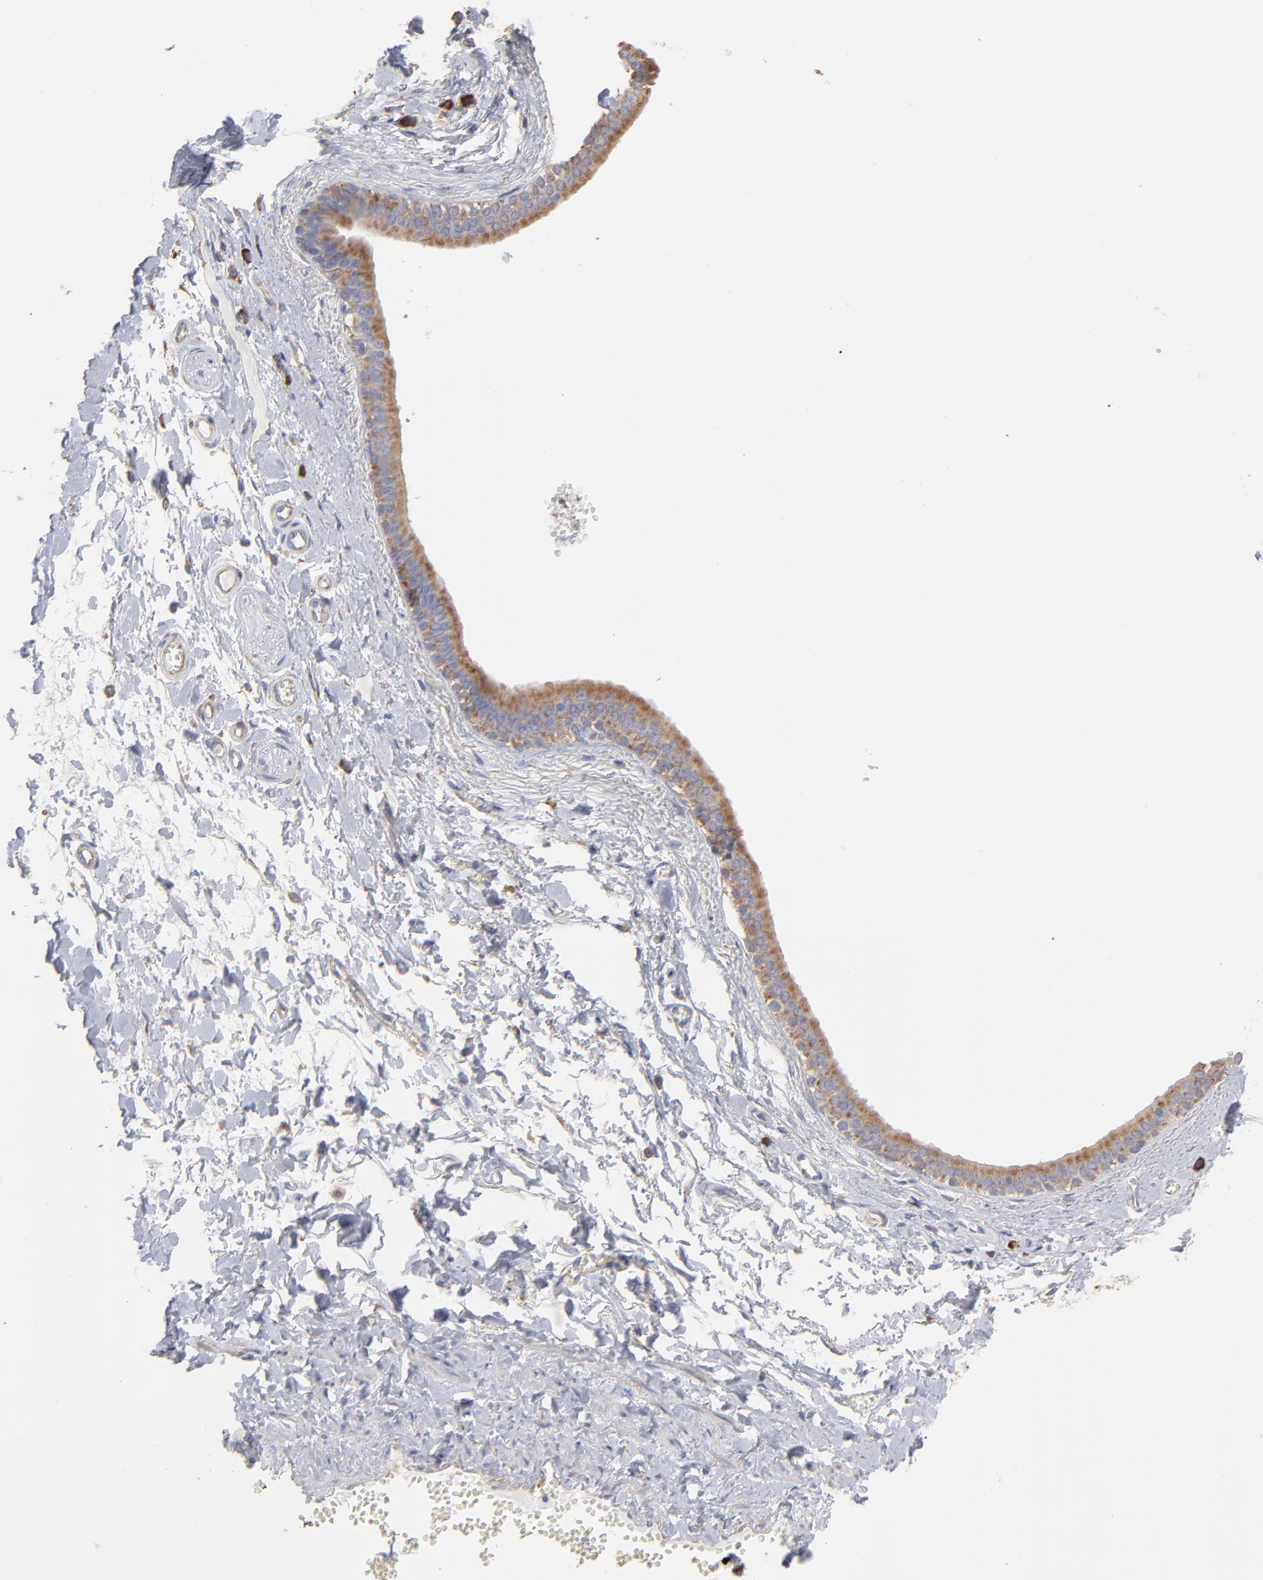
{"staining": {"intensity": "weak", "quantity": "25%-75%", "location": "cytoplasmic/membranous"}, "tissue": "adipose tissue", "cell_type": "Adipocytes", "image_type": "normal", "snomed": [{"axis": "morphology", "description": "Normal tissue, NOS"}, {"axis": "morphology", "description": "Inflammation, NOS"}, {"axis": "topography", "description": "Salivary gland"}, {"axis": "topography", "description": "Peripheral nerve tissue"}], "caption": "Normal adipose tissue was stained to show a protein in brown. There is low levels of weak cytoplasmic/membranous positivity in about 25%-75% of adipocytes.", "gene": "RPL3", "patient": {"sex": "female", "age": 75}}